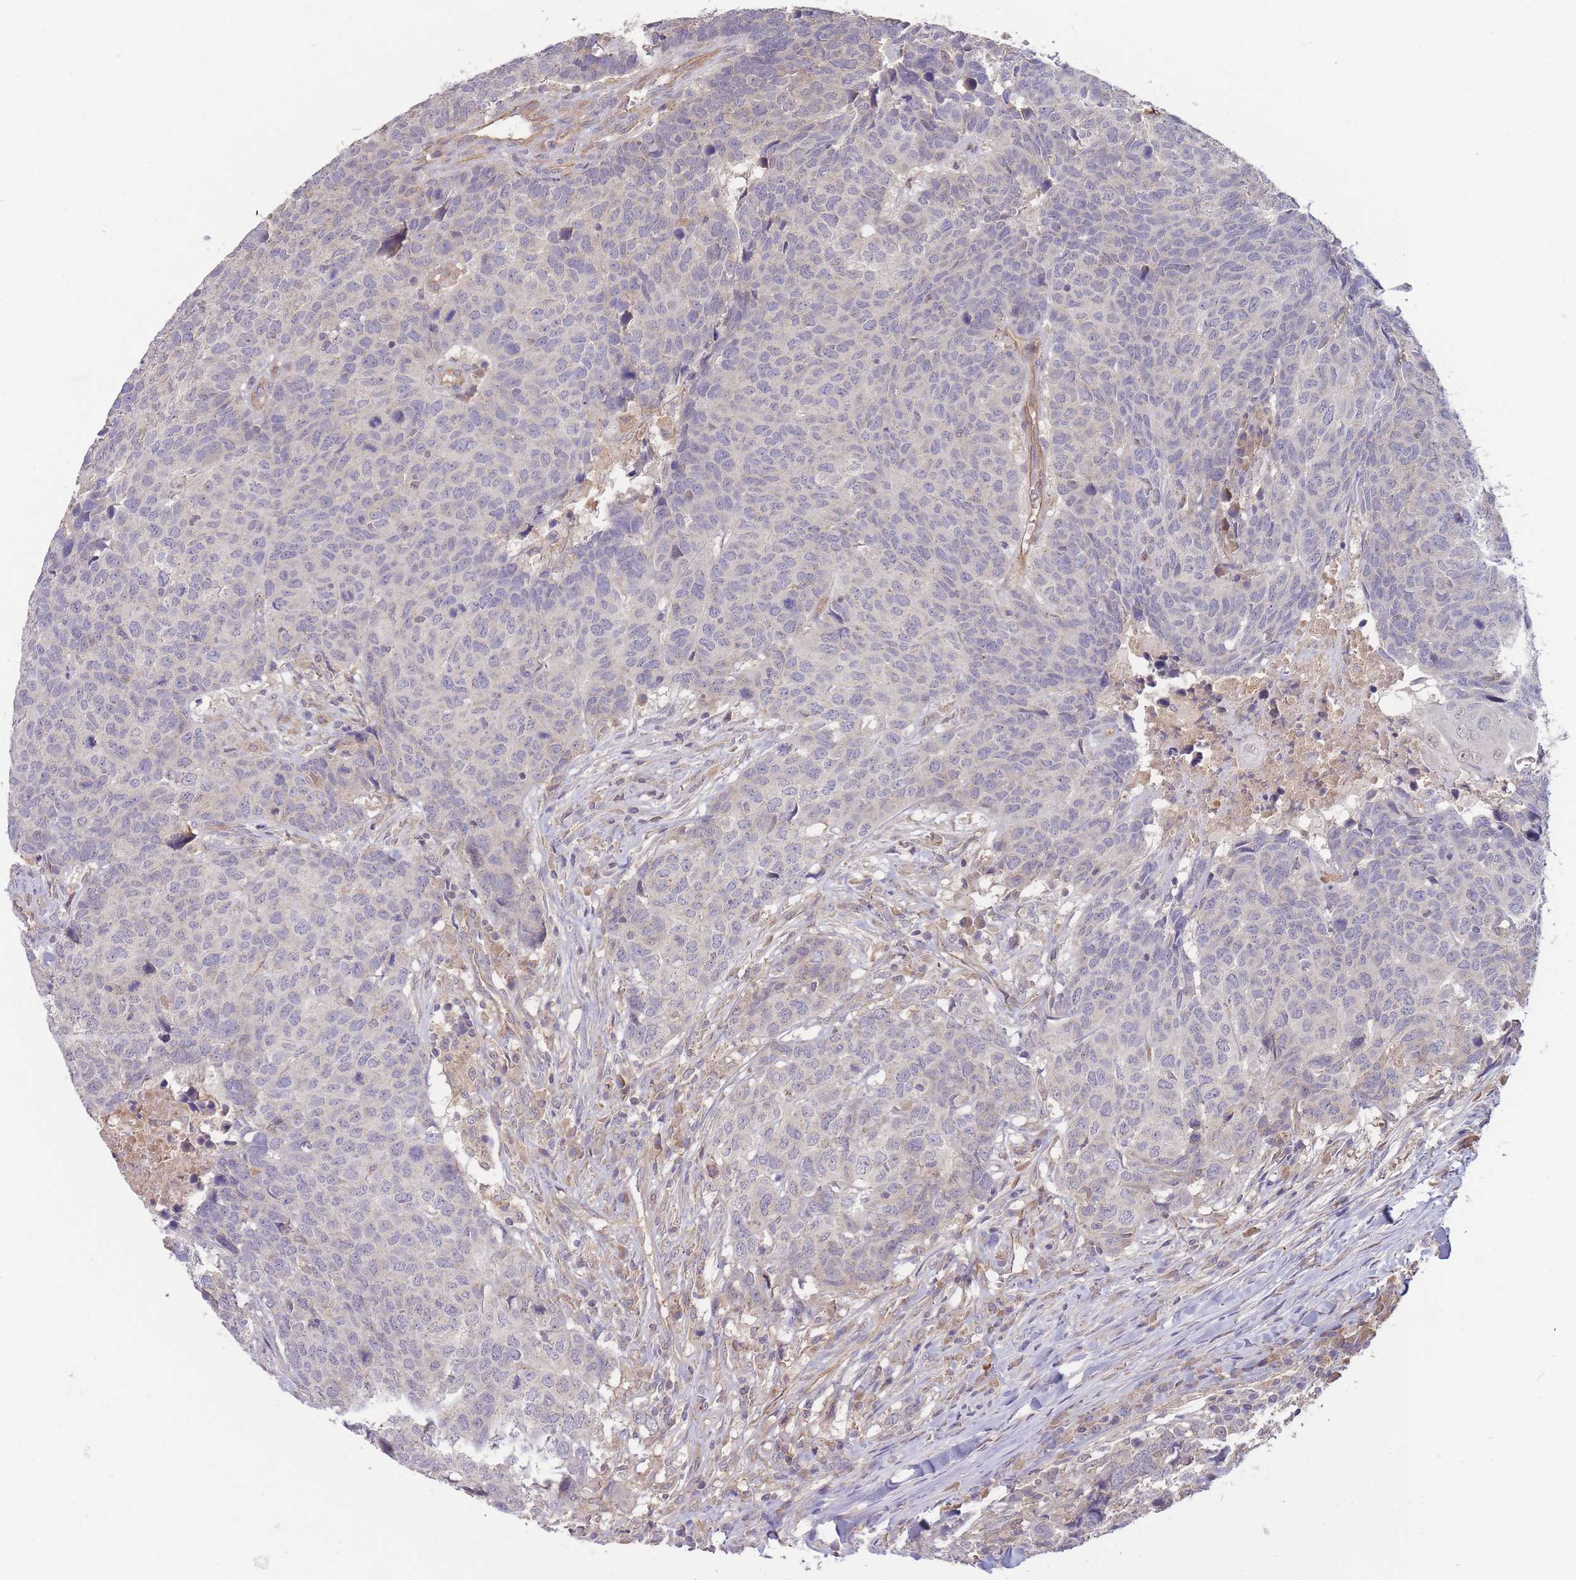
{"staining": {"intensity": "negative", "quantity": "none", "location": "none"}, "tissue": "head and neck cancer", "cell_type": "Tumor cells", "image_type": "cancer", "snomed": [{"axis": "morphology", "description": "Normal tissue, NOS"}, {"axis": "morphology", "description": "Squamous cell carcinoma, NOS"}, {"axis": "topography", "description": "Skeletal muscle"}, {"axis": "topography", "description": "Vascular tissue"}, {"axis": "topography", "description": "Peripheral nerve tissue"}, {"axis": "topography", "description": "Head-Neck"}], "caption": "Tumor cells are negative for brown protein staining in head and neck squamous cell carcinoma.", "gene": "NDUFAF5", "patient": {"sex": "male", "age": 66}}